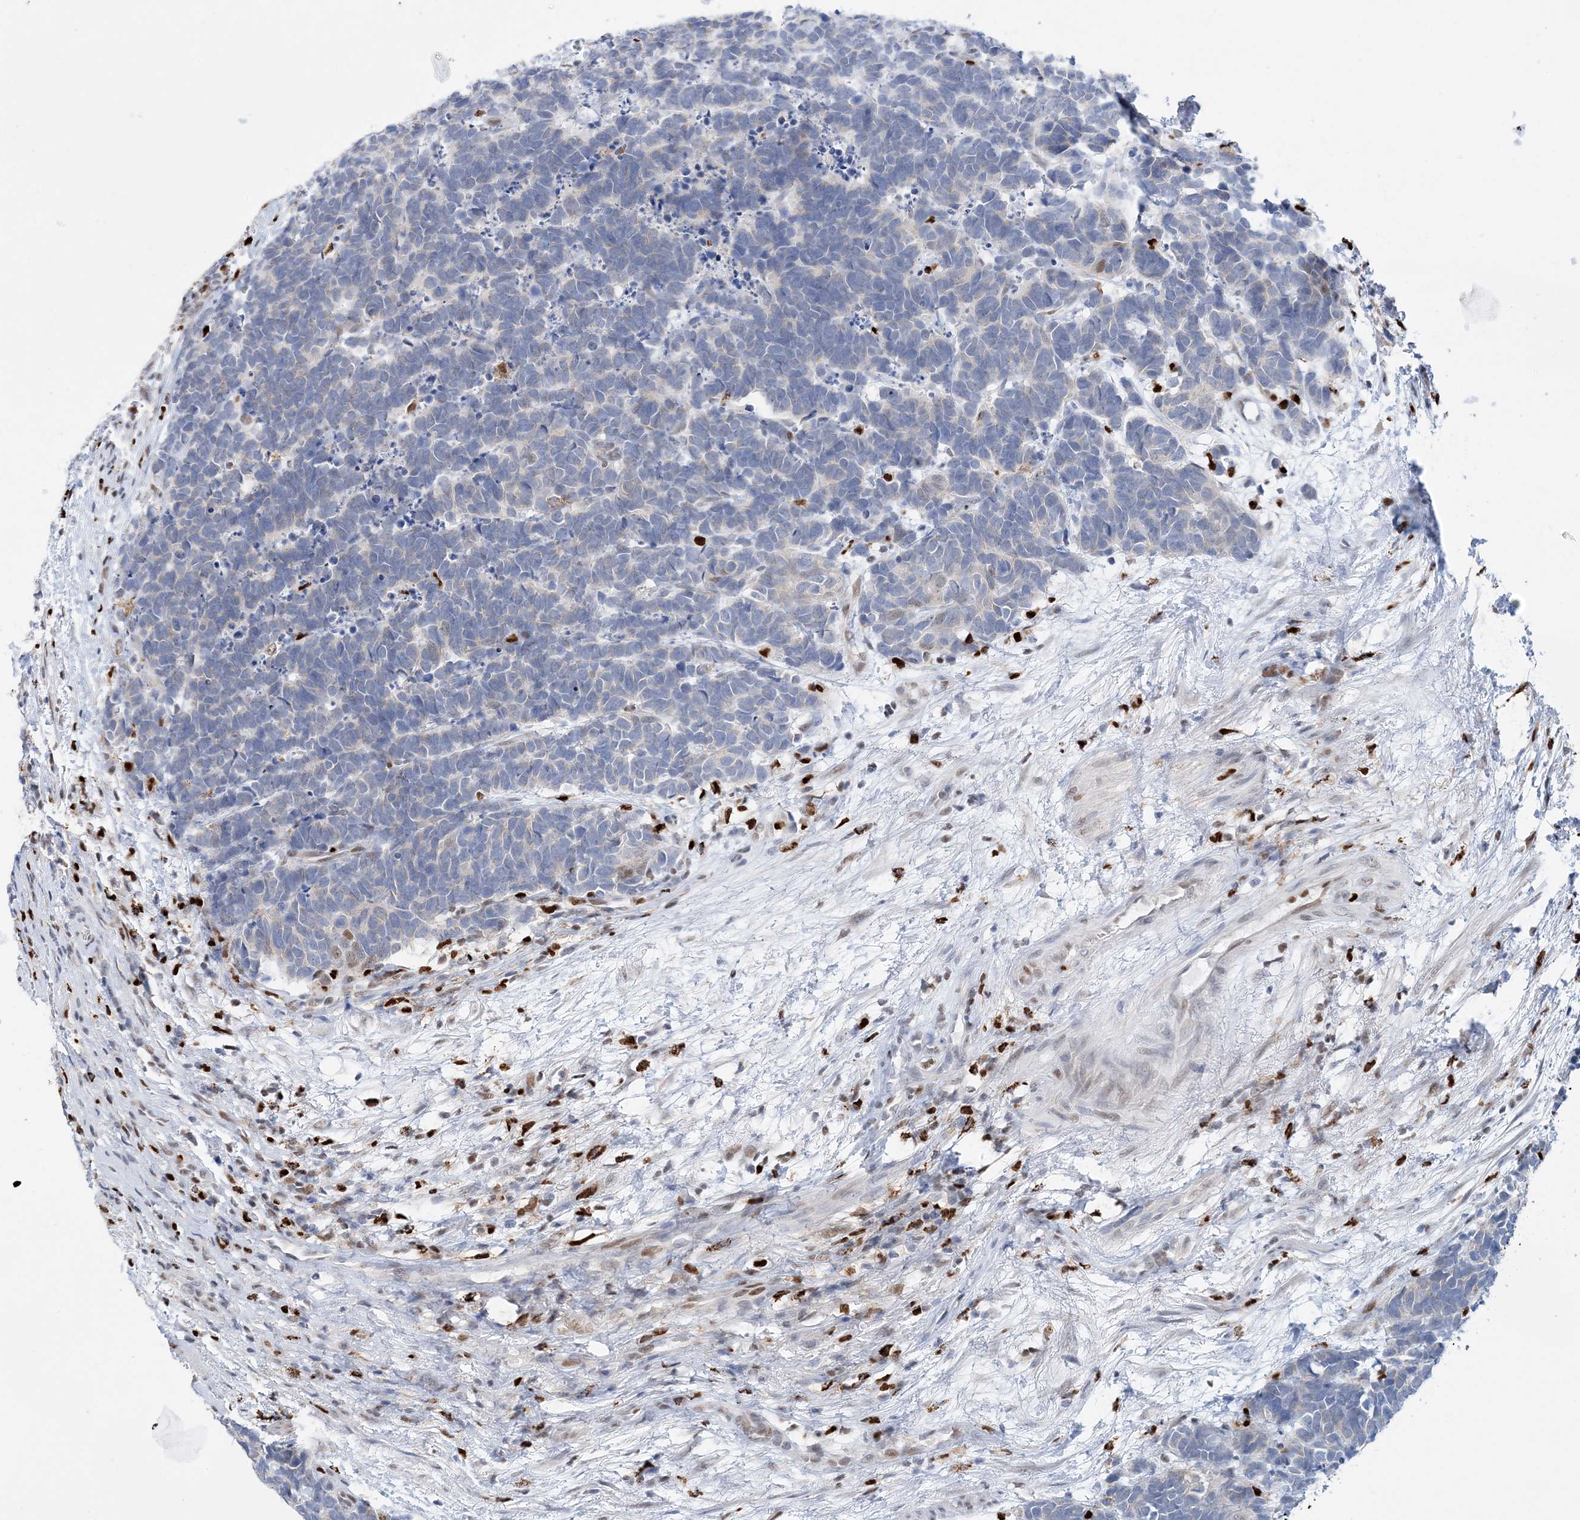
{"staining": {"intensity": "negative", "quantity": "none", "location": "none"}, "tissue": "carcinoid", "cell_type": "Tumor cells", "image_type": "cancer", "snomed": [{"axis": "morphology", "description": "Carcinoma, NOS"}, {"axis": "morphology", "description": "Carcinoid, malignant, NOS"}, {"axis": "topography", "description": "Urinary bladder"}], "caption": "Tumor cells are negative for protein expression in human carcinoid (malignant).", "gene": "NIT2", "patient": {"sex": "male", "age": 57}}